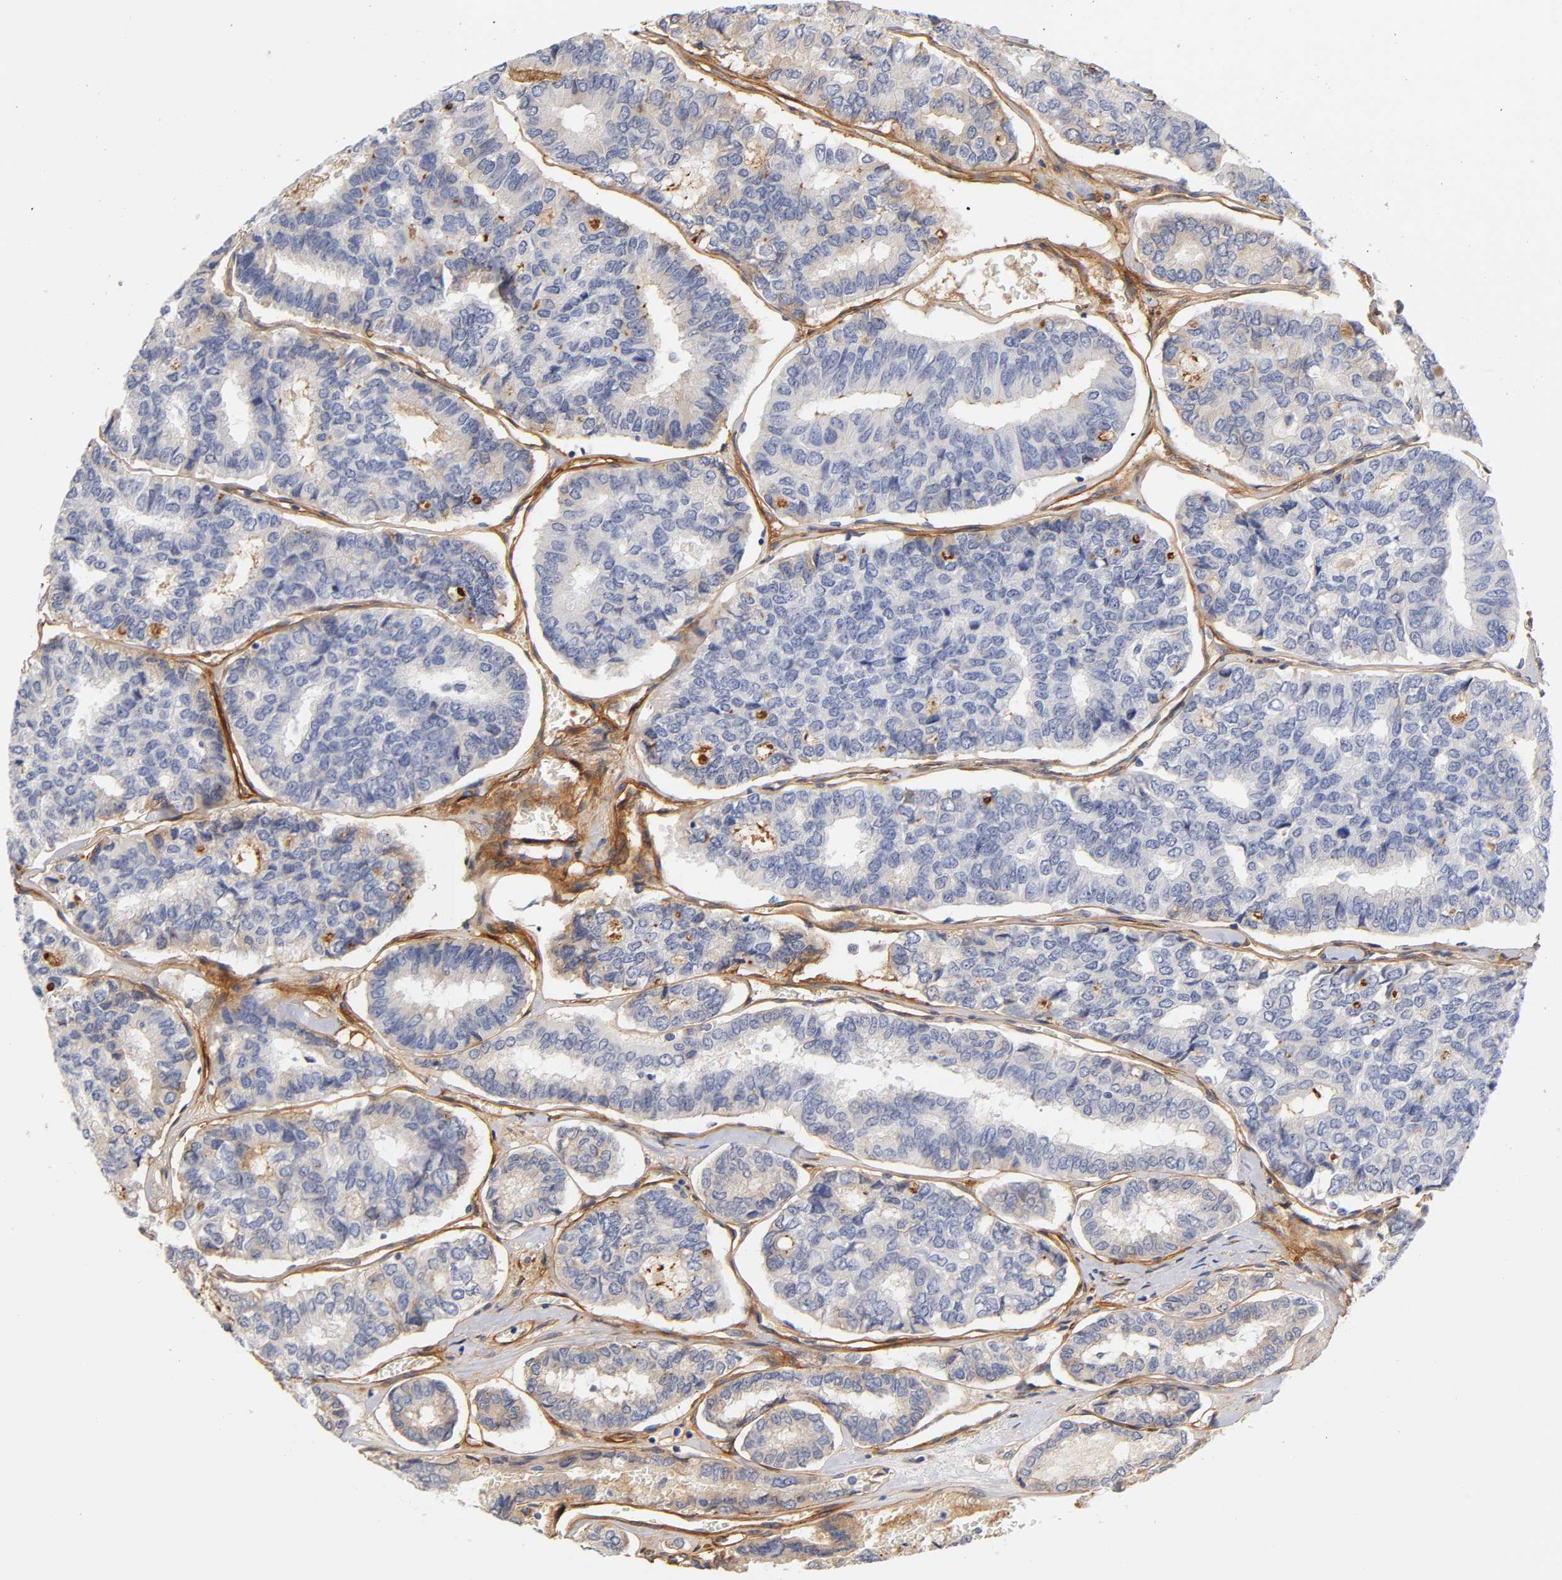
{"staining": {"intensity": "negative", "quantity": "none", "location": "none"}, "tissue": "thyroid cancer", "cell_type": "Tumor cells", "image_type": "cancer", "snomed": [{"axis": "morphology", "description": "Papillary adenocarcinoma, NOS"}, {"axis": "topography", "description": "Thyroid gland"}], "caption": "The photomicrograph shows no staining of tumor cells in thyroid cancer. (Stains: DAB (3,3'-diaminobenzidine) IHC with hematoxylin counter stain, Microscopy: brightfield microscopy at high magnification).", "gene": "LAMB1", "patient": {"sex": "female", "age": 35}}